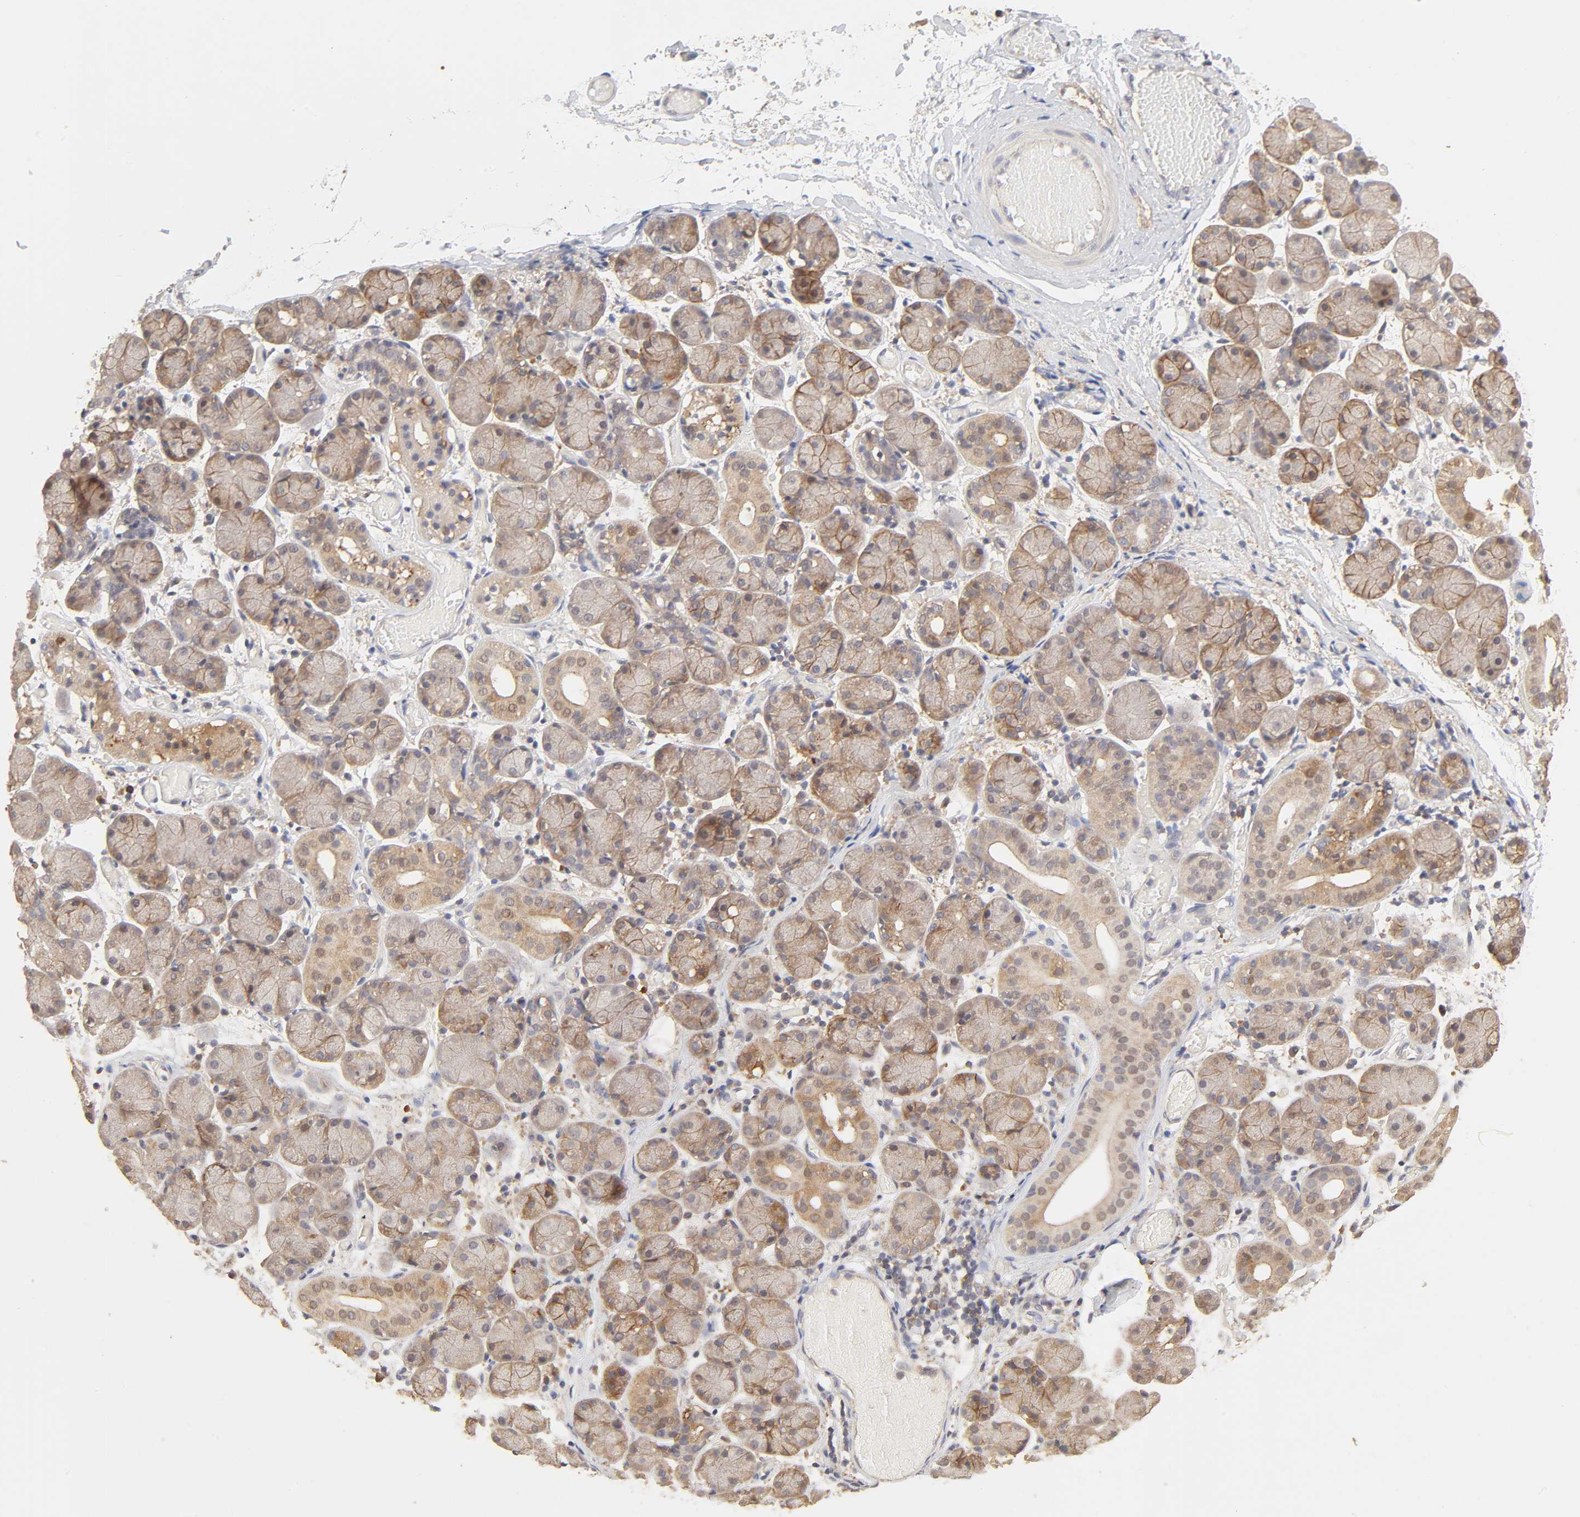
{"staining": {"intensity": "moderate", "quantity": "25%-75%", "location": "cytoplasmic/membranous,nuclear"}, "tissue": "salivary gland", "cell_type": "Glandular cells", "image_type": "normal", "snomed": [{"axis": "morphology", "description": "Normal tissue, NOS"}, {"axis": "topography", "description": "Salivary gland"}], "caption": "Human salivary gland stained for a protein (brown) shows moderate cytoplasmic/membranous,nuclear positive positivity in about 25%-75% of glandular cells.", "gene": "AP1G2", "patient": {"sex": "female", "age": 24}}